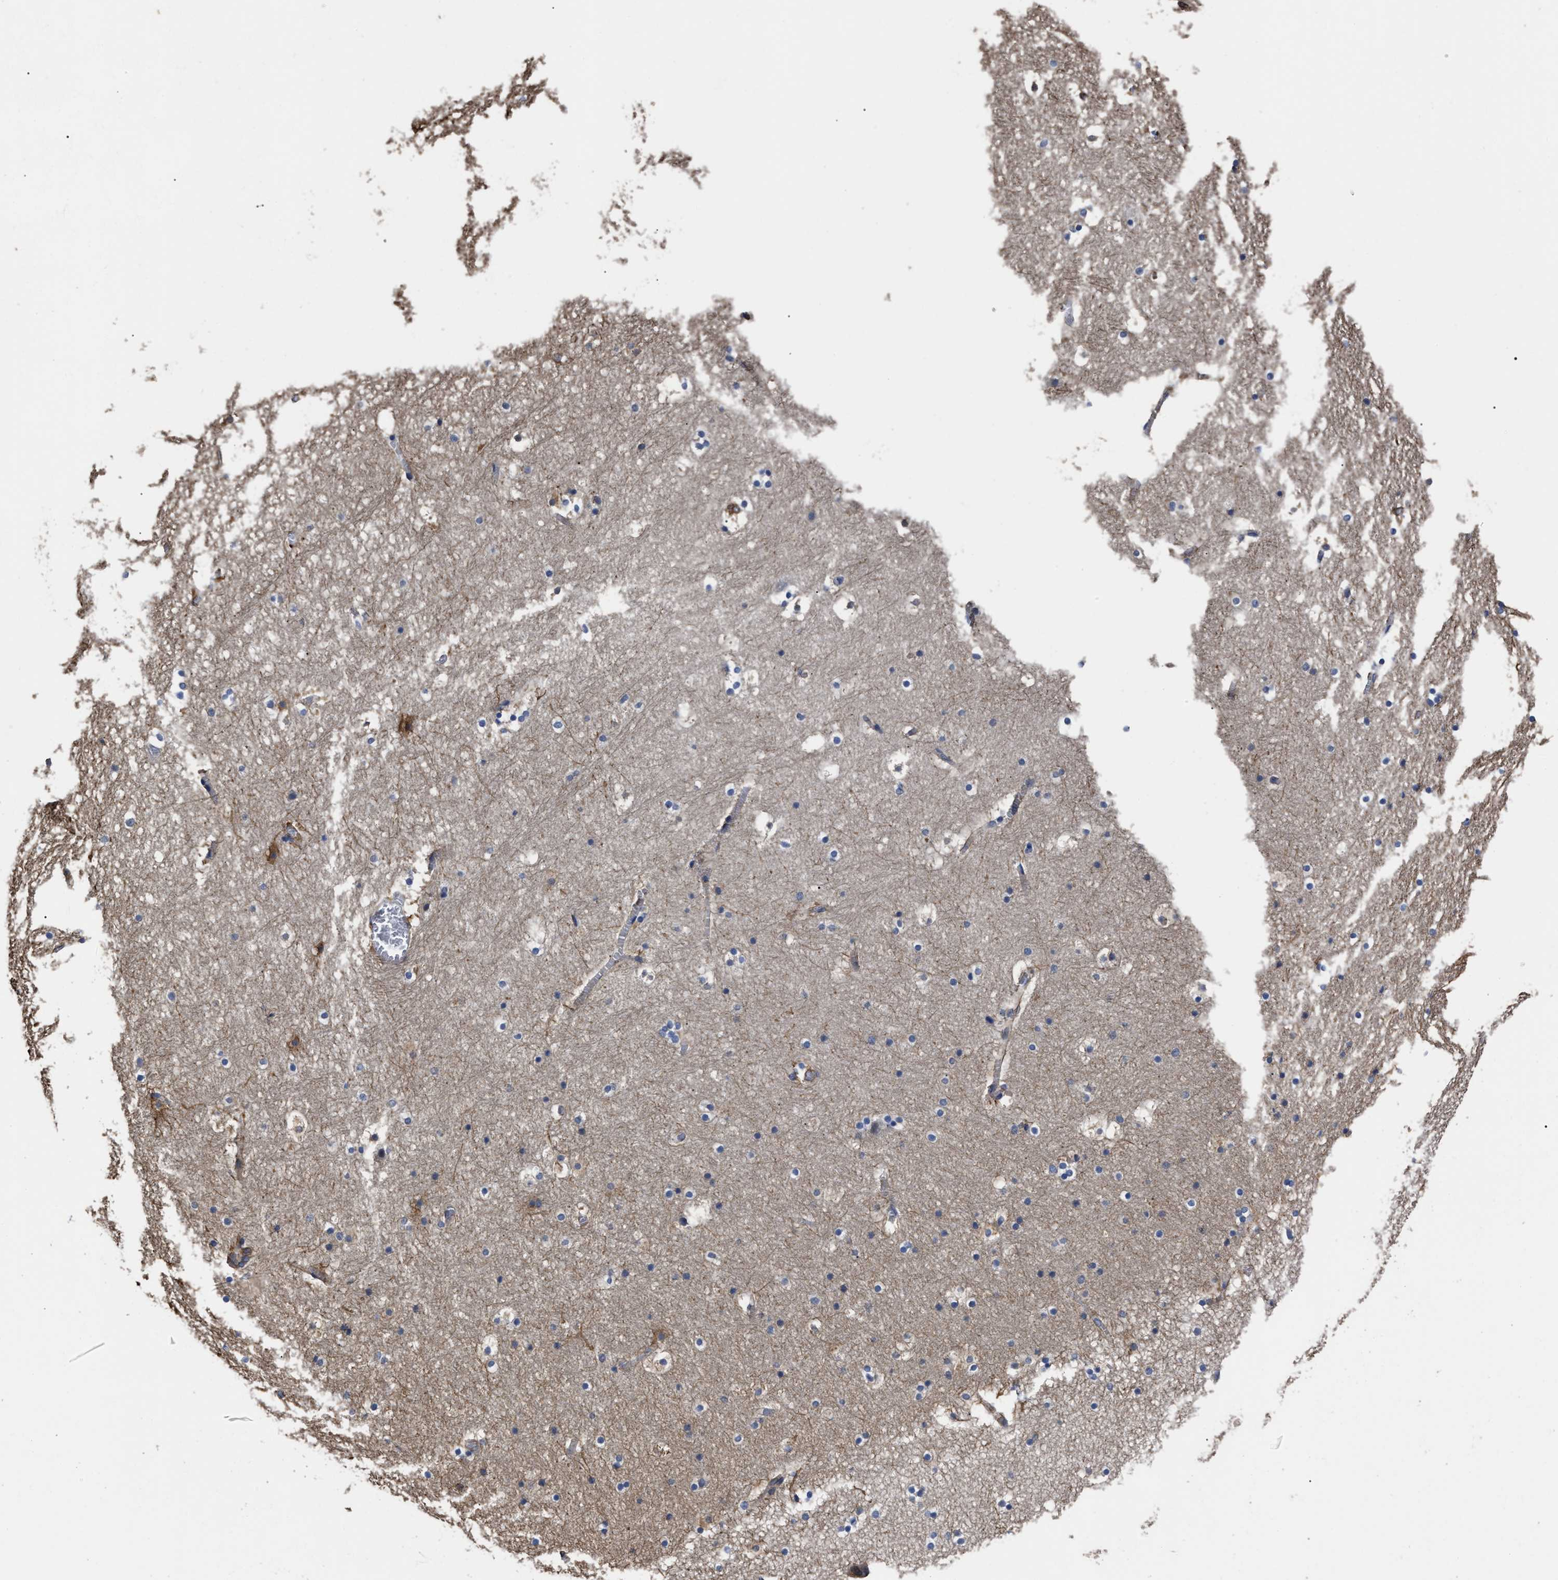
{"staining": {"intensity": "moderate", "quantity": "<25%", "location": "cytoplasmic/membranous"}, "tissue": "hippocampus", "cell_type": "Glial cells", "image_type": "normal", "snomed": [{"axis": "morphology", "description": "Normal tissue, NOS"}, {"axis": "topography", "description": "Hippocampus"}], "caption": "The histopathology image reveals immunohistochemical staining of benign hippocampus. There is moderate cytoplasmic/membranous positivity is identified in about <25% of glial cells. (brown staining indicates protein expression, while blue staining denotes nuclei).", "gene": "TSPAN33", "patient": {"sex": "male", "age": 45}}